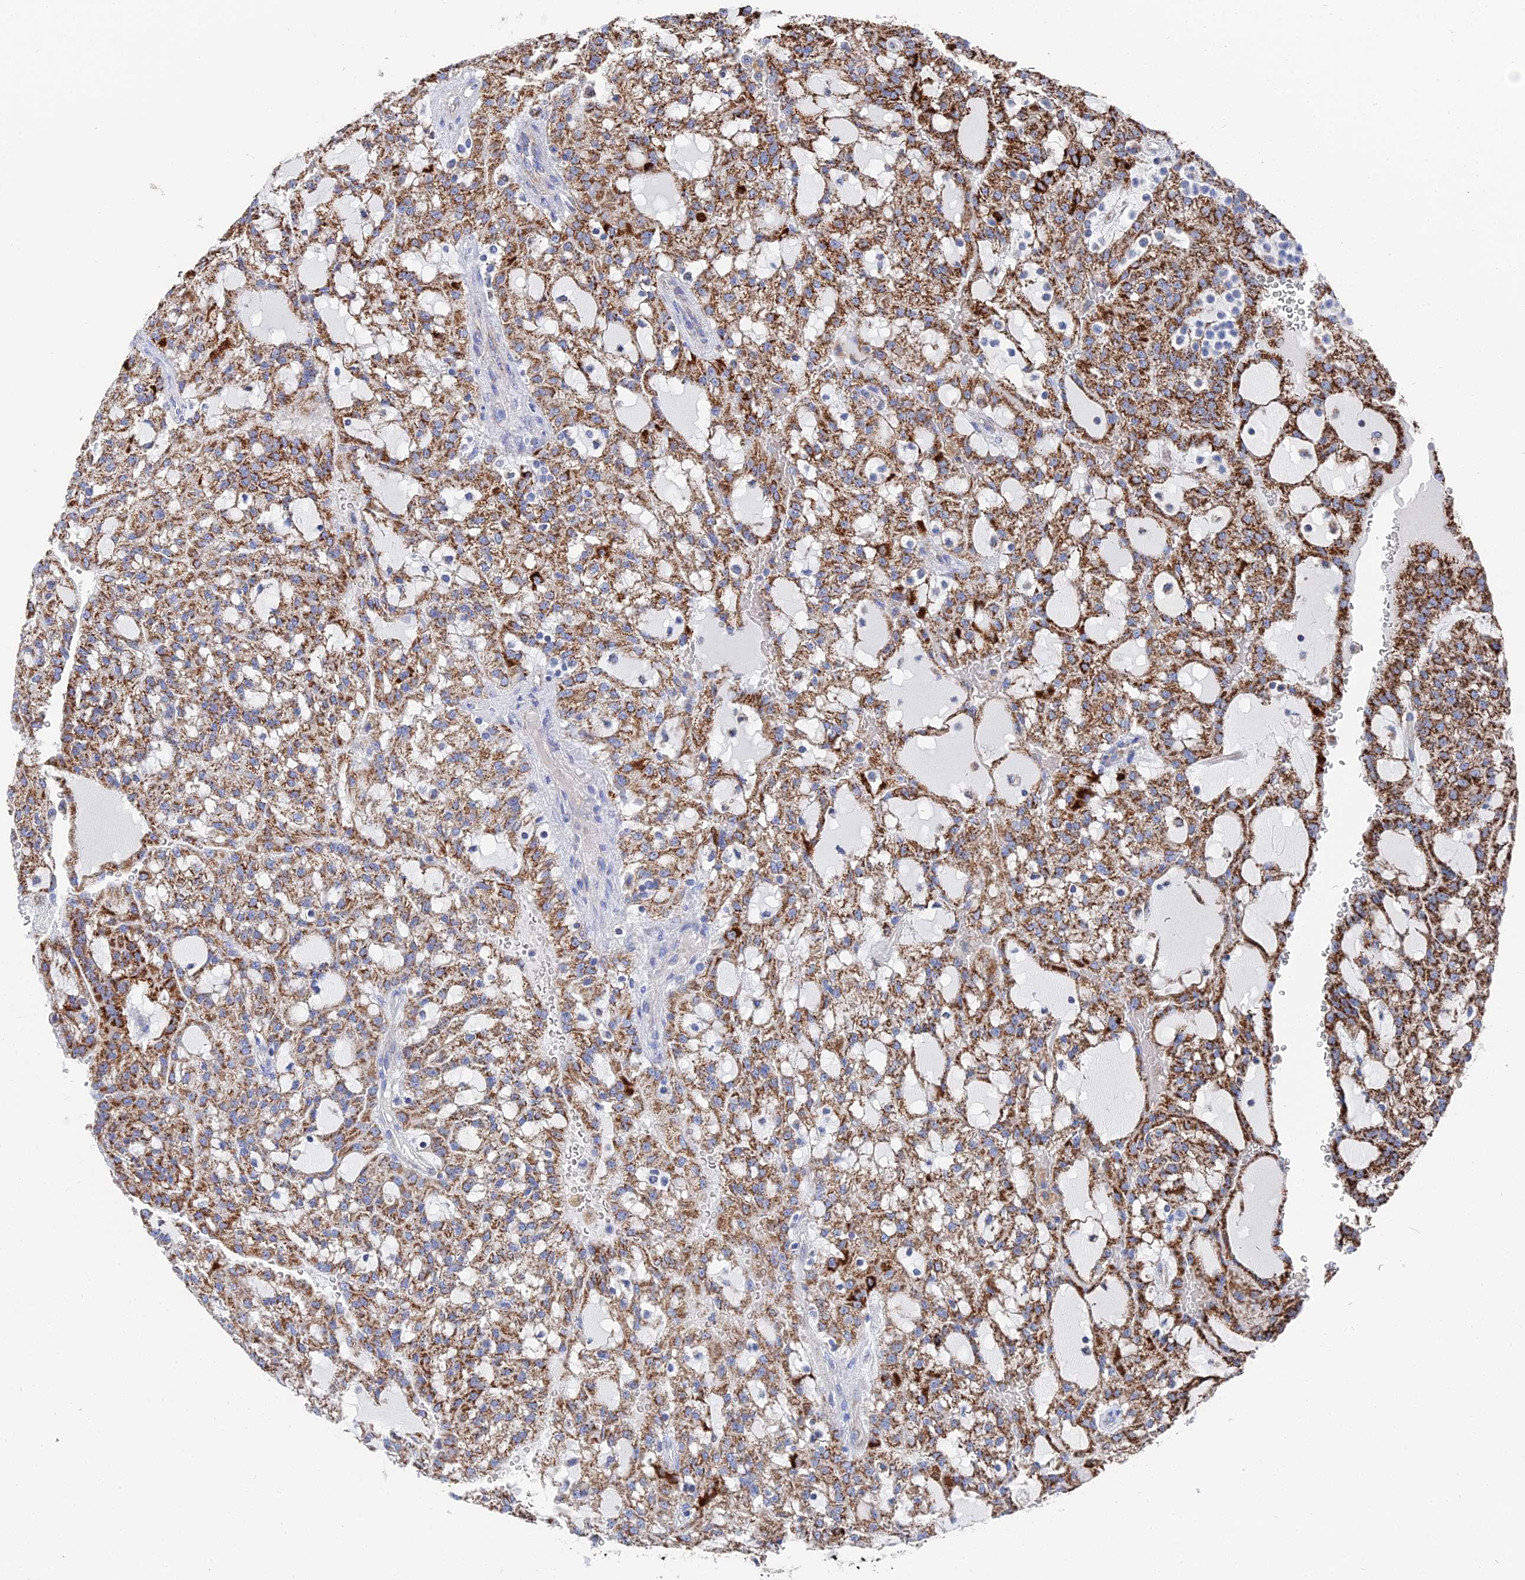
{"staining": {"intensity": "strong", "quantity": ">75%", "location": "cytoplasmic/membranous"}, "tissue": "renal cancer", "cell_type": "Tumor cells", "image_type": "cancer", "snomed": [{"axis": "morphology", "description": "Adenocarcinoma, NOS"}, {"axis": "topography", "description": "Kidney"}], "caption": "Immunohistochemistry (DAB (3,3'-diaminobenzidine)) staining of human renal cancer shows strong cytoplasmic/membranous protein staining in approximately >75% of tumor cells.", "gene": "IFT80", "patient": {"sex": "male", "age": 63}}